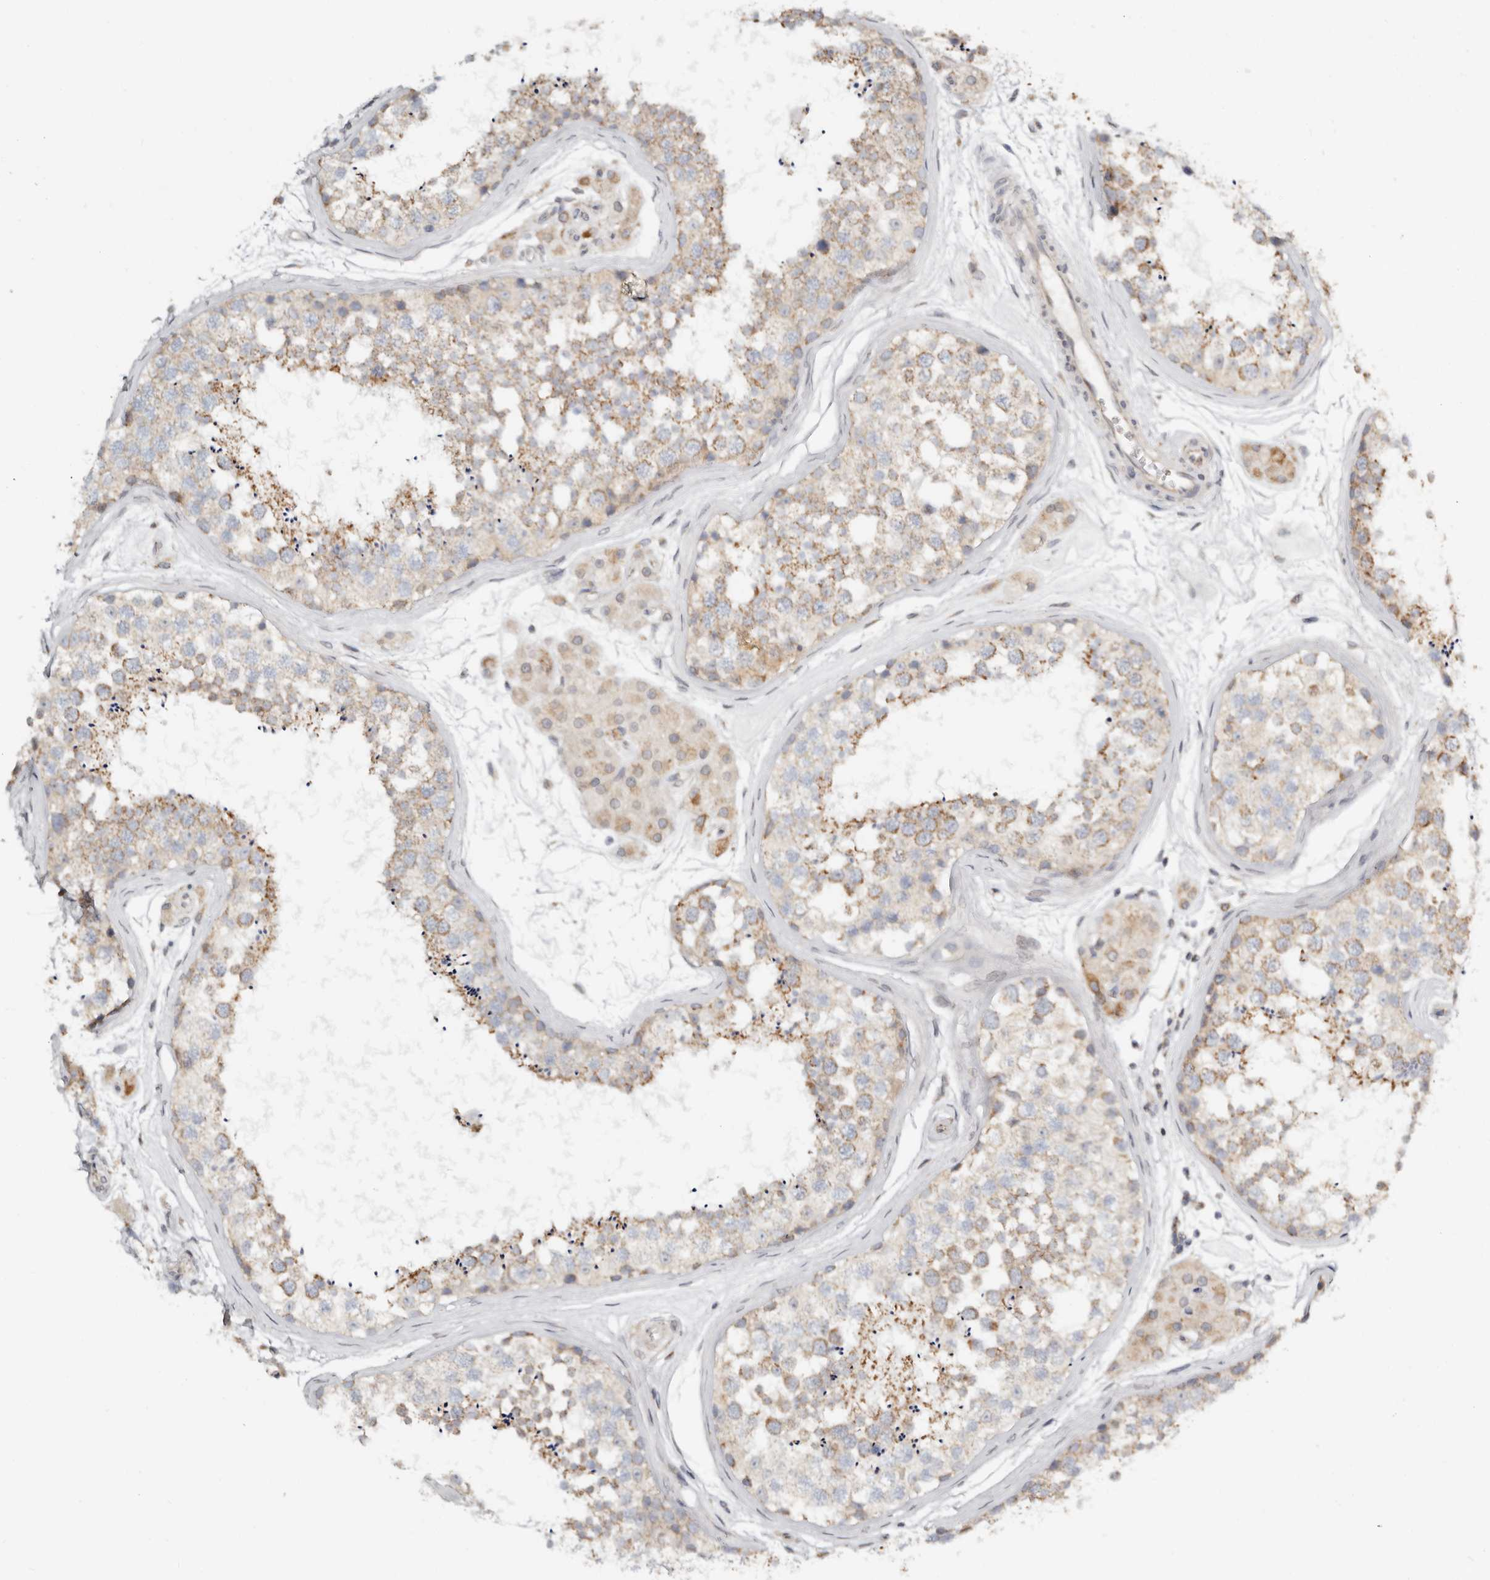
{"staining": {"intensity": "moderate", "quantity": ">75%", "location": "cytoplasmic/membranous"}, "tissue": "testis", "cell_type": "Cells in seminiferous ducts", "image_type": "normal", "snomed": [{"axis": "morphology", "description": "Normal tissue, NOS"}, {"axis": "topography", "description": "Testis"}], "caption": "The micrograph displays immunohistochemical staining of benign testis. There is moderate cytoplasmic/membranous expression is present in about >75% of cells in seminiferous ducts.", "gene": "KDF1", "patient": {"sex": "male", "age": 56}}